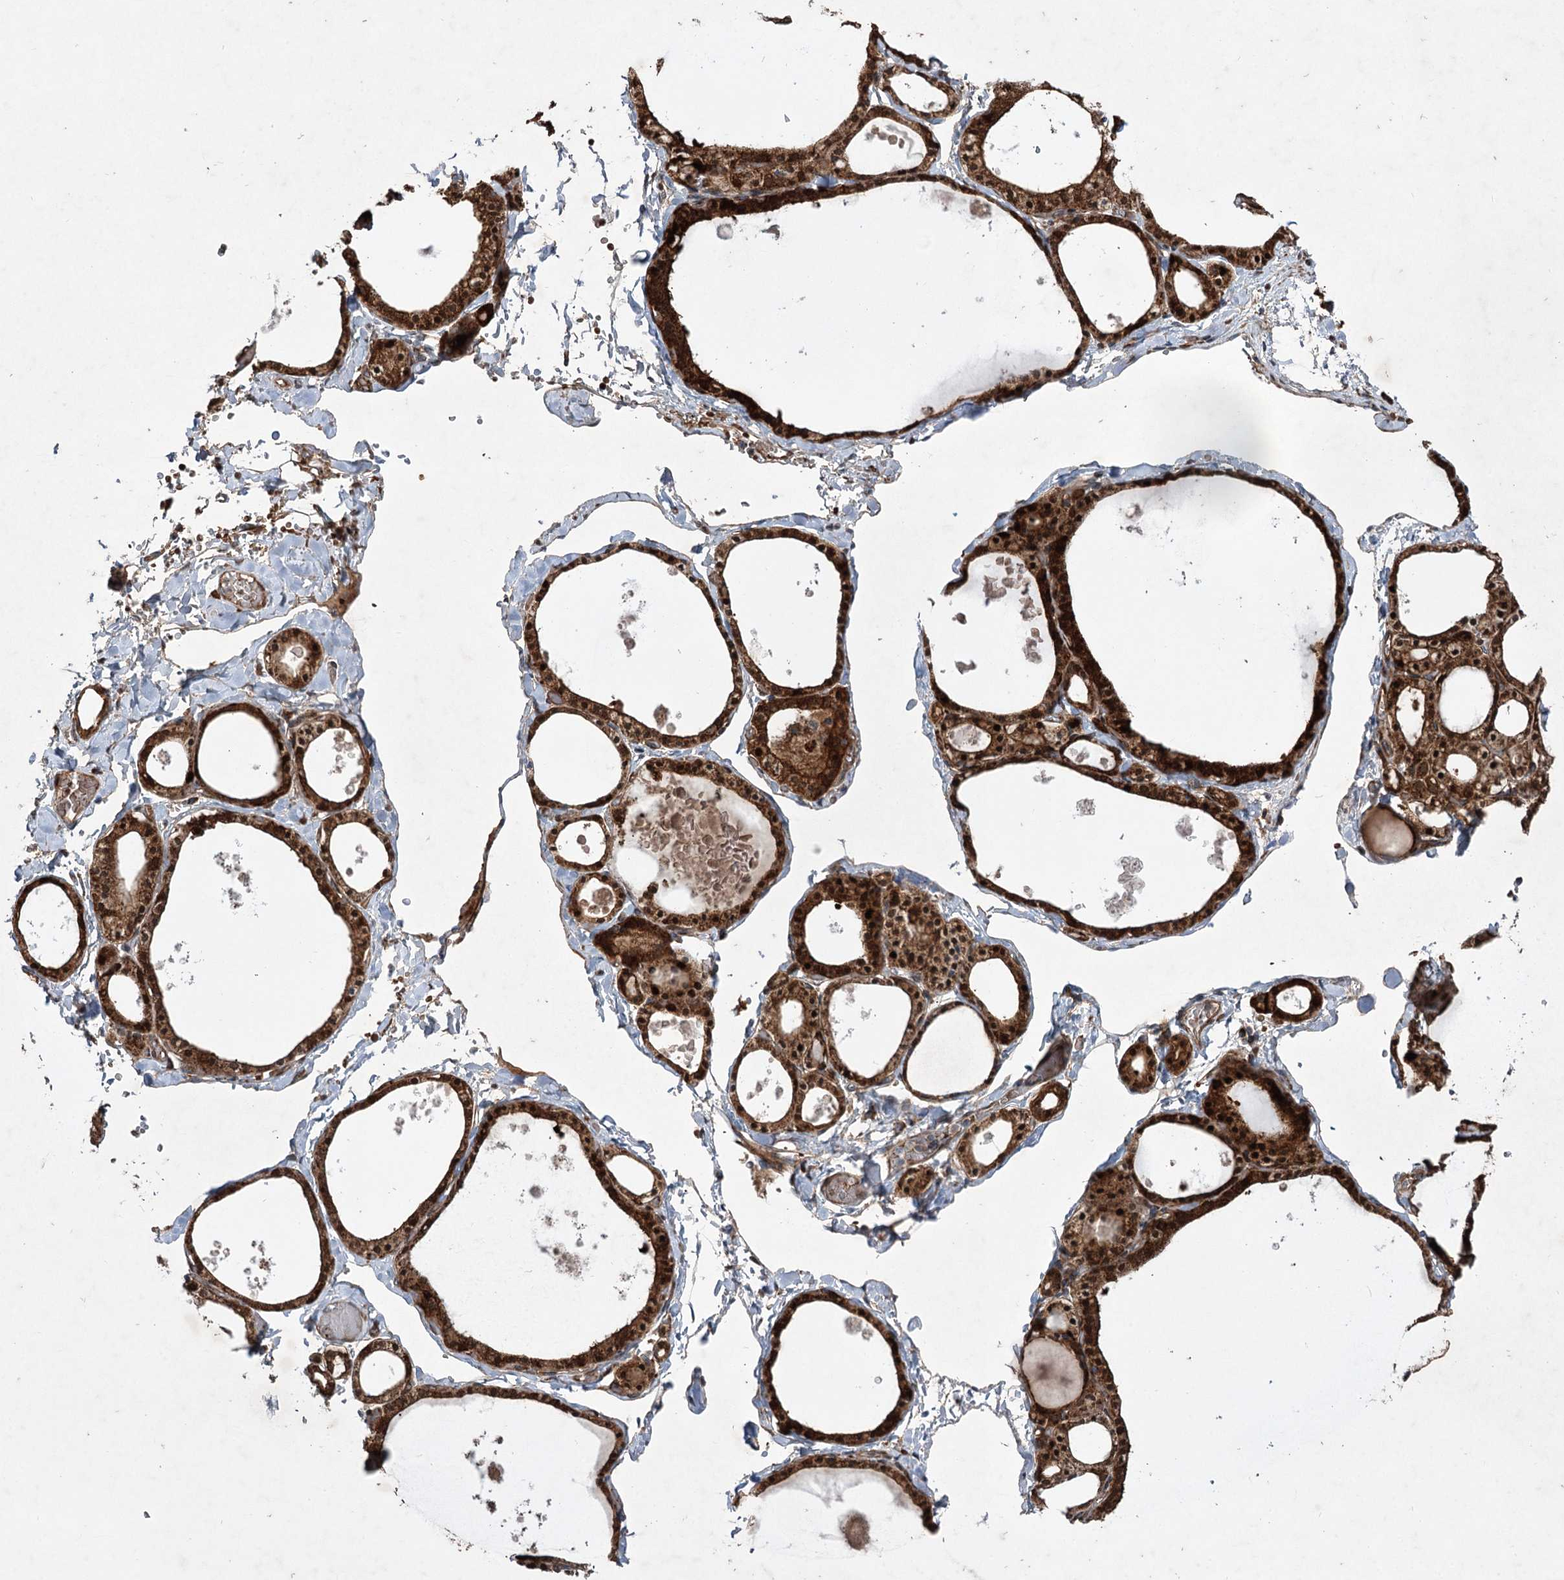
{"staining": {"intensity": "strong", "quantity": ">75%", "location": "cytoplasmic/membranous,nuclear"}, "tissue": "thyroid gland", "cell_type": "Glandular cells", "image_type": "normal", "snomed": [{"axis": "morphology", "description": "Normal tissue, NOS"}, {"axis": "topography", "description": "Thyroid gland"}], "caption": "Immunohistochemistry (DAB (3,3'-diaminobenzidine)) staining of unremarkable human thyroid gland shows strong cytoplasmic/membranous,nuclear protein staining in approximately >75% of glandular cells. (DAB (3,3'-diaminobenzidine) = brown stain, brightfield microscopy at high magnification).", "gene": "SERINC5", "patient": {"sex": "male", "age": 56}}